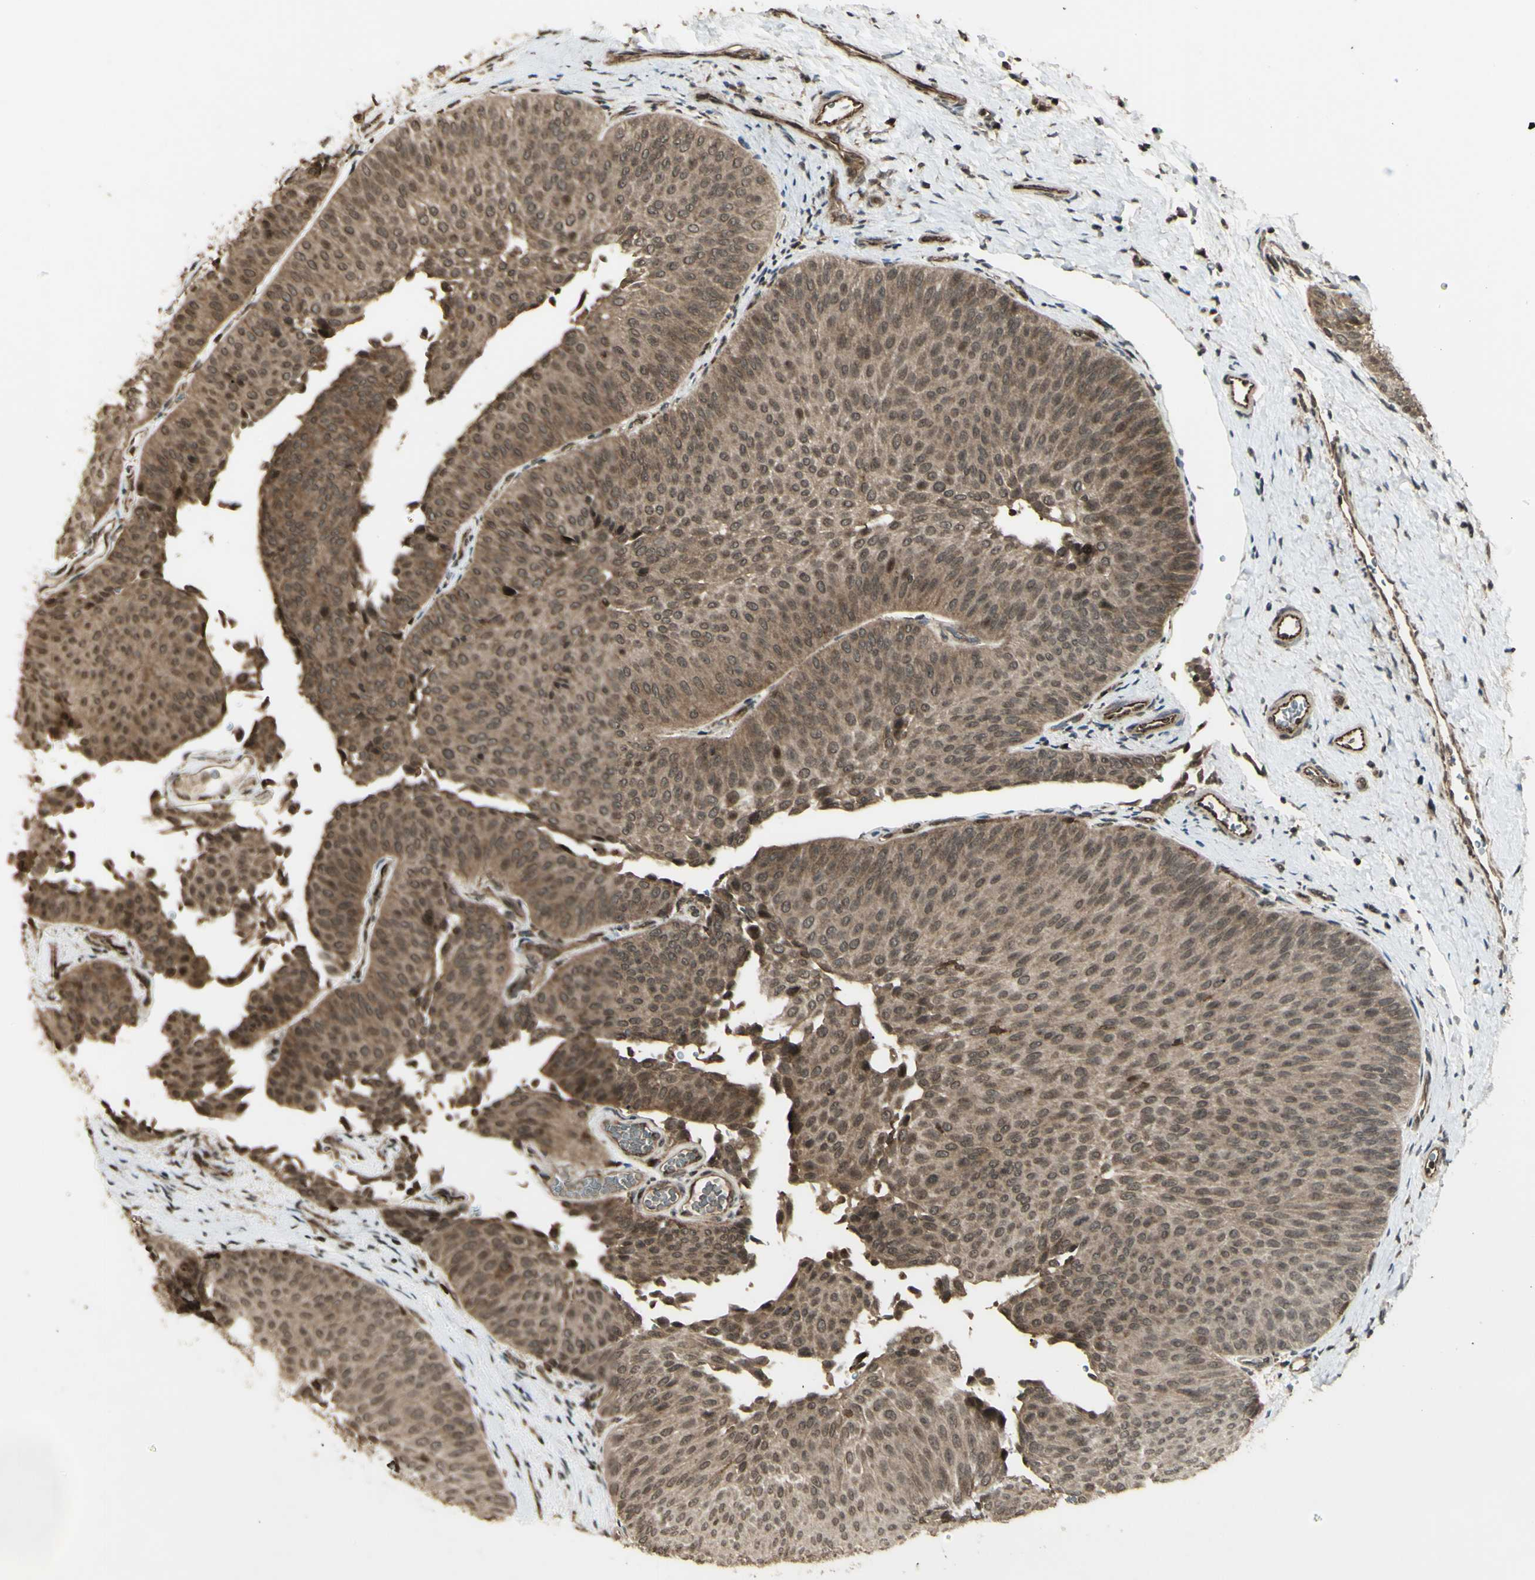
{"staining": {"intensity": "moderate", "quantity": ">75%", "location": "cytoplasmic/membranous"}, "tissue": "urothelial cancer", "cell_type": "Tumor cells", "image_type": "cancer", "snomed": [{"axis": "morphology", "description": "Urothelial carcinoma, Low grade"}, {"axis": "topography", "description": "Urinary bladder"}], "caption": "The micrograph shows a brown stain indicating the presence of a protein in the cytoplasmic/membranous of tumor cells in urothelial cancer. (IHC, brightfield microscopy, high magnification).", "gene": "BLNK", "patient": {"sex": "female", "age": 60}}